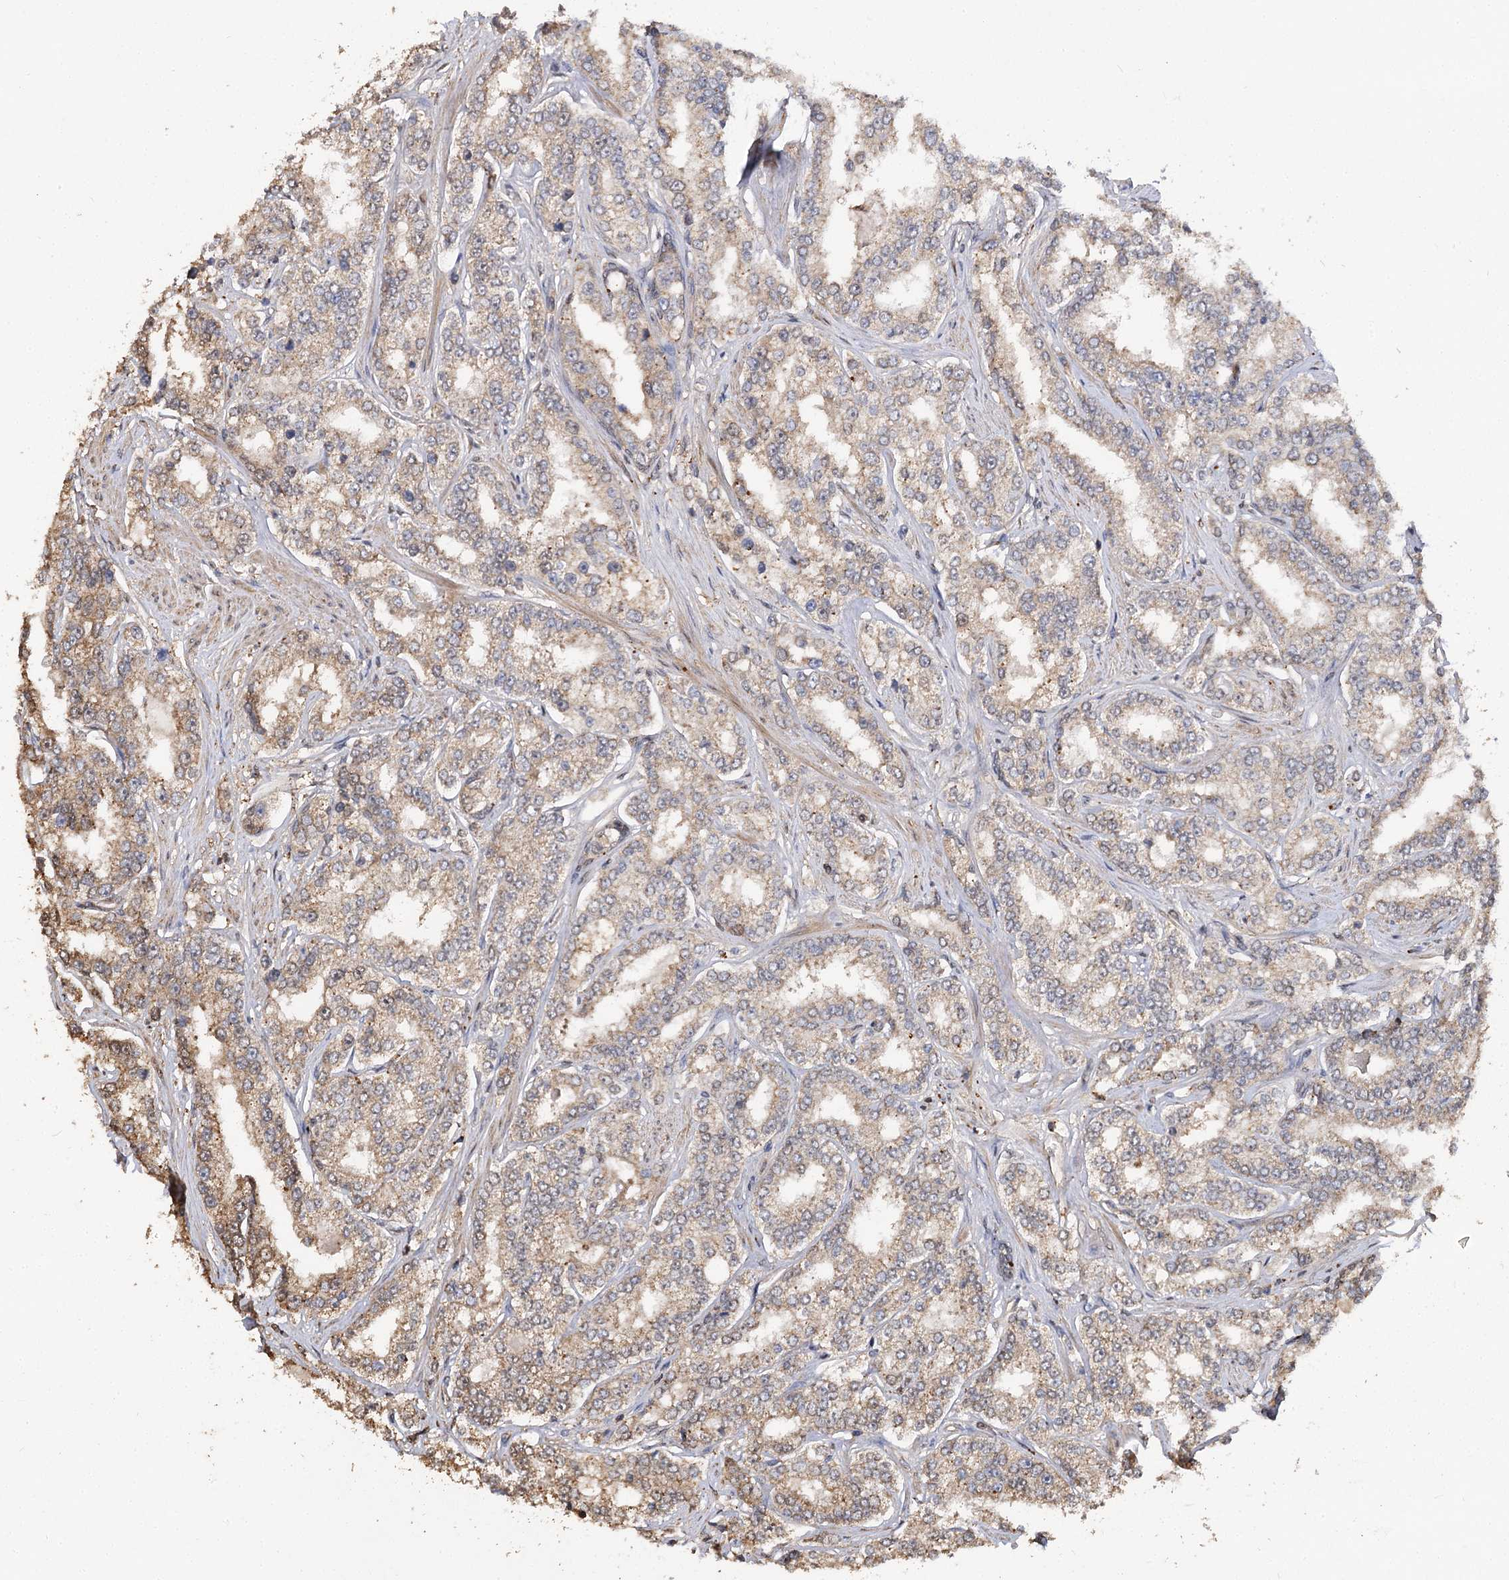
{"staining": {"intensity": "weak", "quantity": ">75%", "location": "cytoplasmic/membranous"}, "tissue": "prostate cancer", "cell_type": "Tumor cells", "image_type": "cancer", "snomed": [{"axis": "morphology", "description": "Normal tissue, NOS"}, {"axis": "morphology", "description": "Adenocarcinoma, High grade"}, {"axis": "topography", "description": "Prostate"}], "caption": "A brown stain labels weak cytoplasmic/membranous staining of a protein in human prostate adenocarcinoma (high-grade) tumor cells. The staining is performed using DAB (3,3'-diaminobenzidine) brown chromogen to label protein expression. The nuclei are counter-stained blue using hematoxylin.", "gene": "ARL13A", "patient": {"sex": "male", "age": 83}}